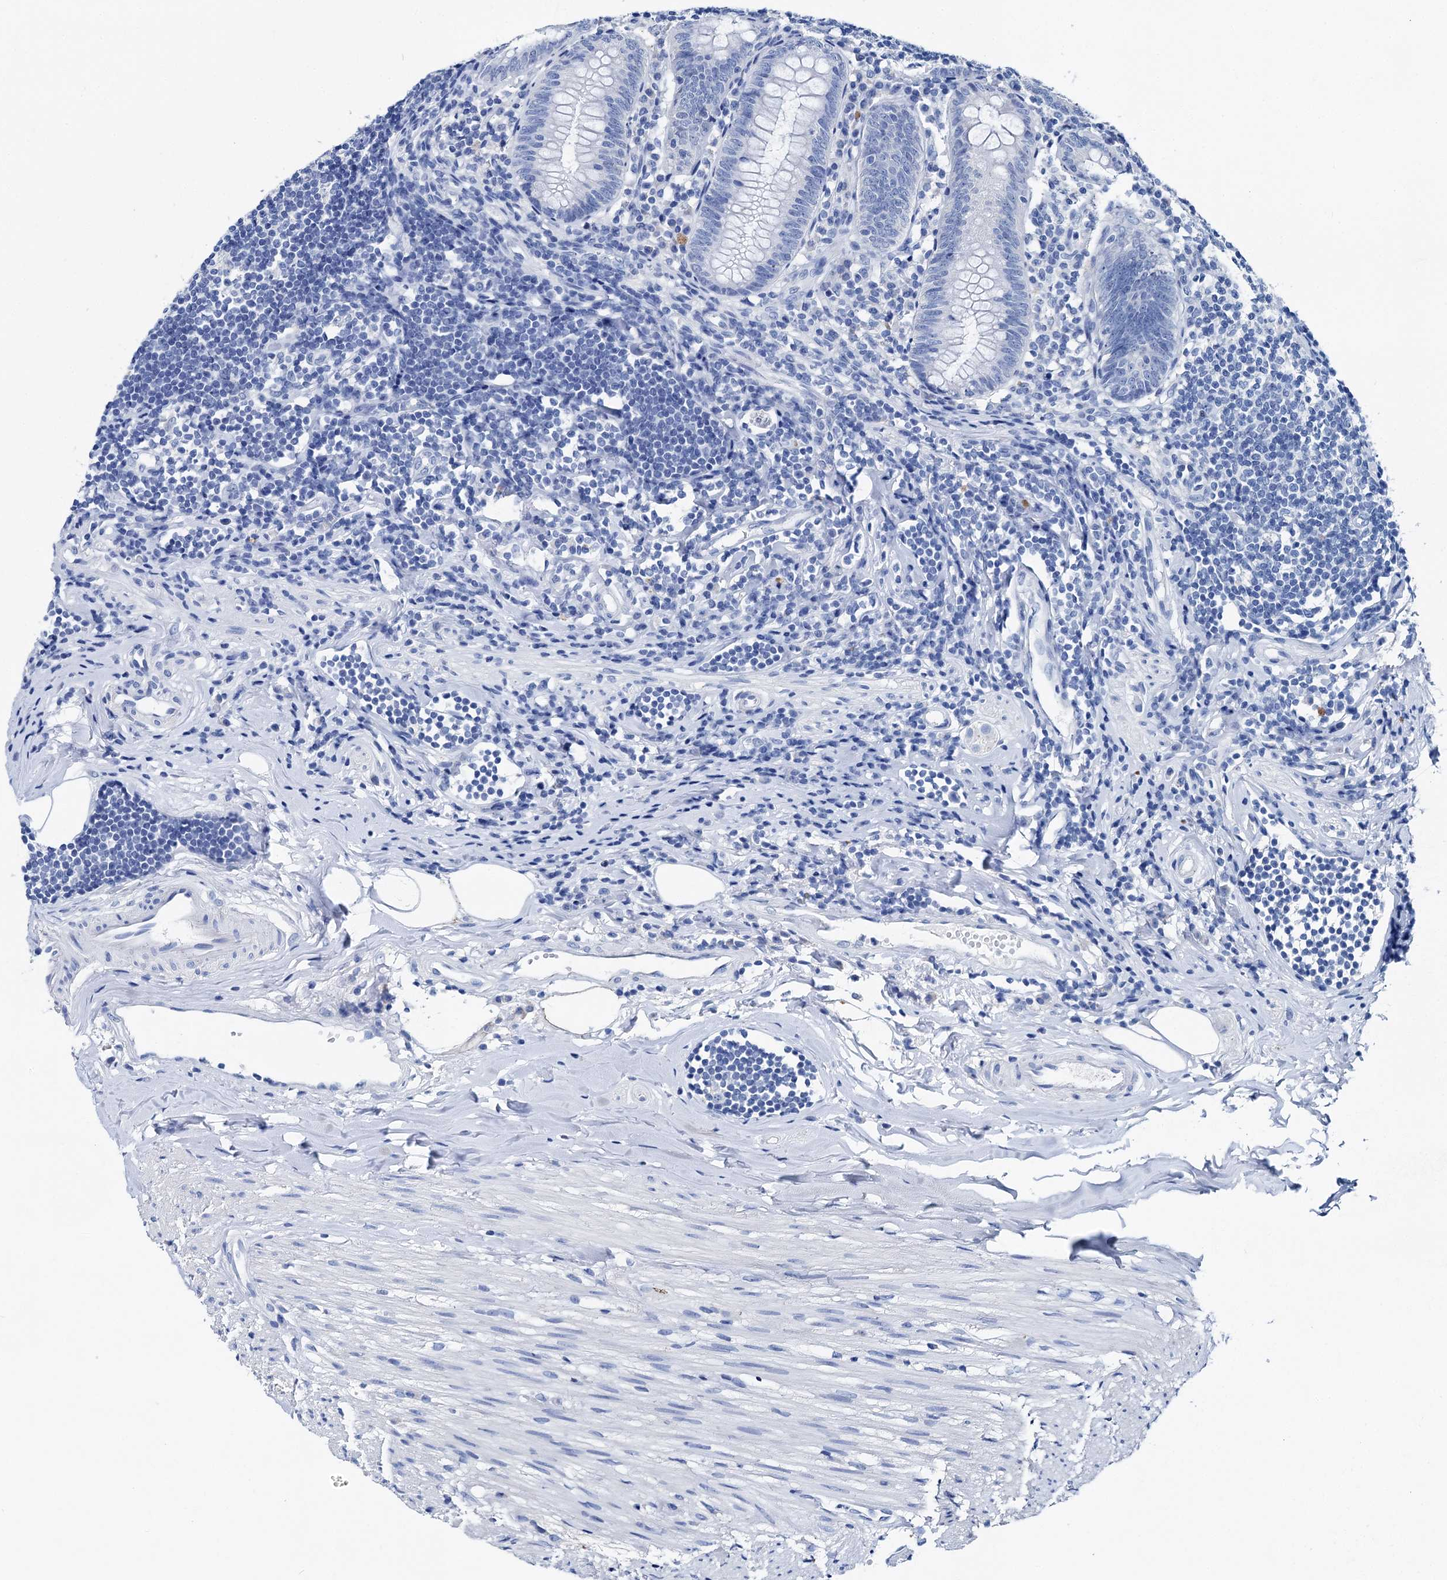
{"staining": {"intensity": "negative", "quantity": "none", "location": "none"}, "tissue": "appendix", "cell_type": "Glandular cells", "image_type": "normal", "snomed": [{"axis": "morphology", "description": "Normal tissue, NOS"}, {"axis": "topography", "description": "Appendix"}], "caption": "High power microscopy image of an immunohistochemistry (IHC) micrograph of normal appendix, revealing no significant expression in glandular cells.", "gene": "BRINP1", "patient": {"sex": "female", "age": 54}}